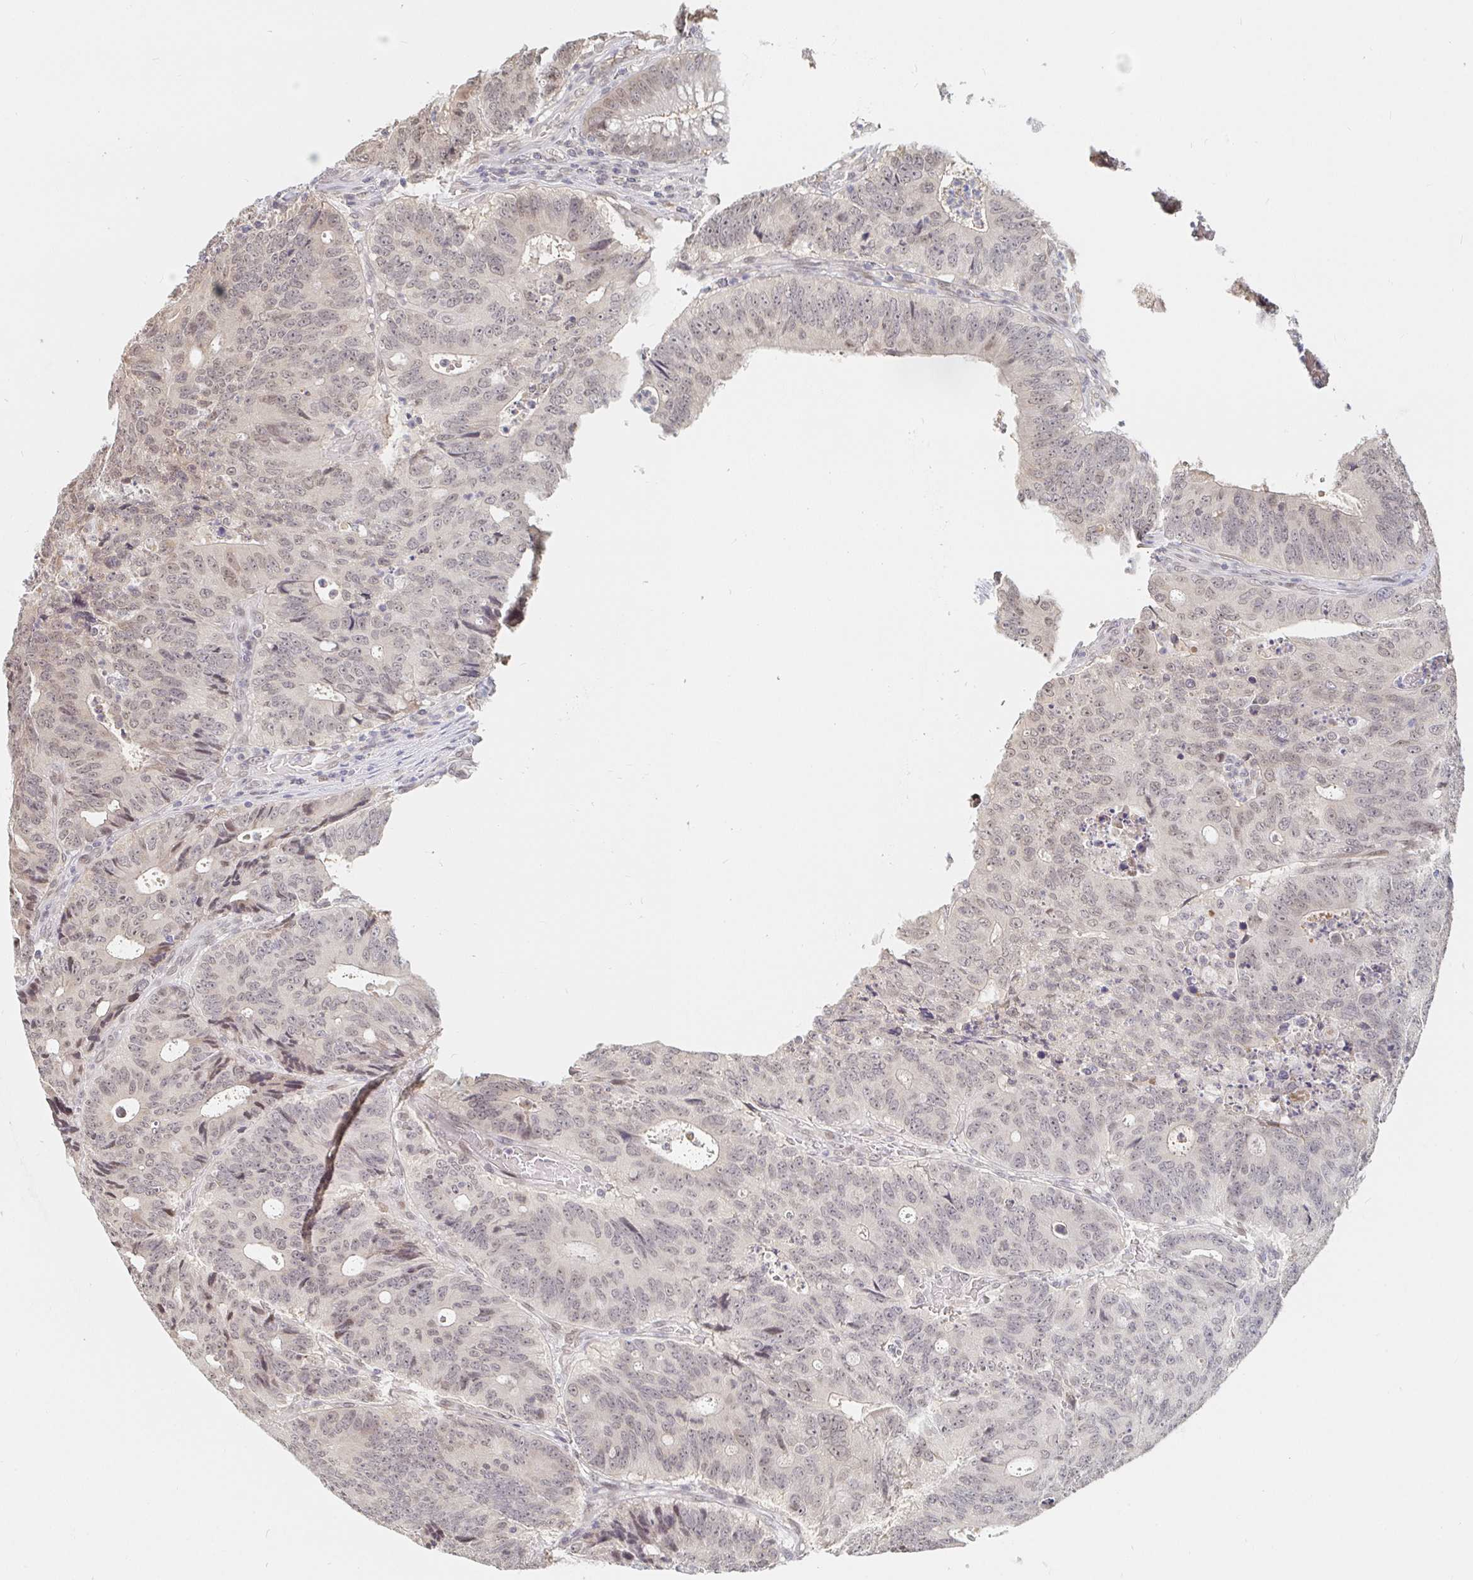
{"staining": {"intensity": "weak", "quantity": "25%-75%", "location": "nuclear"}, "tissue": "colorectal cancer", "cell_type": "Tumor cells", "image_type": "cancer", "snomed": [{"axis": "morphology", "description": "Adenocarcinoma, NOS"}, {"axis": "topography", "description": "Colon"}], "caption": "Immunohistochemical staining of colorectal cancer (adenocarcinoma) displays weak nuclear protein expression in approximately 25%-75% of tumor cells. (DAB IHC with brightfield microscopy, high magnification).", "gene": "CHD2", "patient": {"sex": "male", "age": 62}}